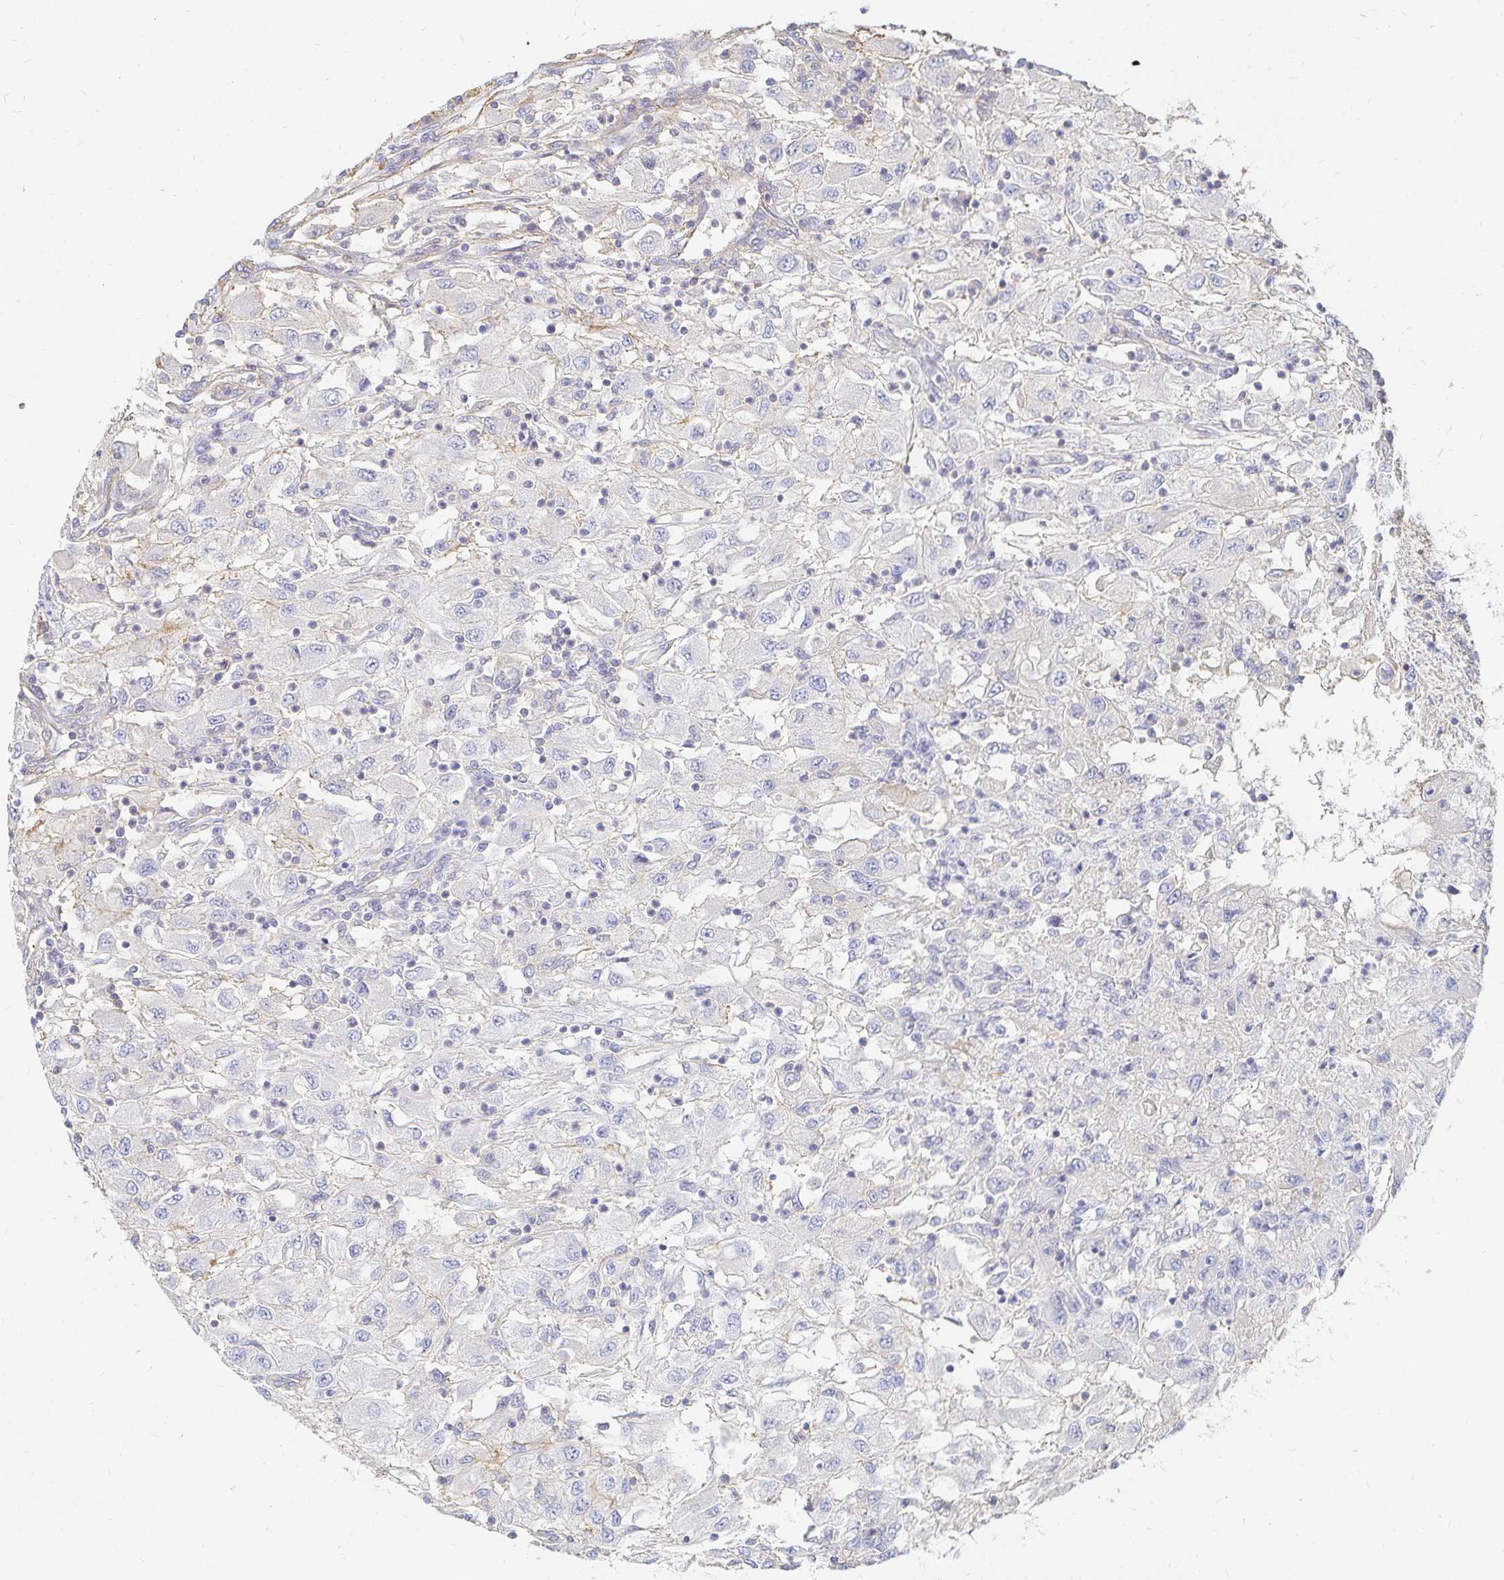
{"staining": {"intensity": "negative", "quantity": "none", "location": "none"}, "tissue": "renal cancer", "cell_type": "Tumor cells", "image_type": "cancer", "snomed": [{"axis": "morphology", "description": "Adenocarcinoma, NOS"}, {"axis": "topography", "description": "Kidney"}], "caption": "Tumor cells show no significant protein expression in renal cancer.", "gene": "TSPAN19", "patient": {"sex": "female", "age": 67}}